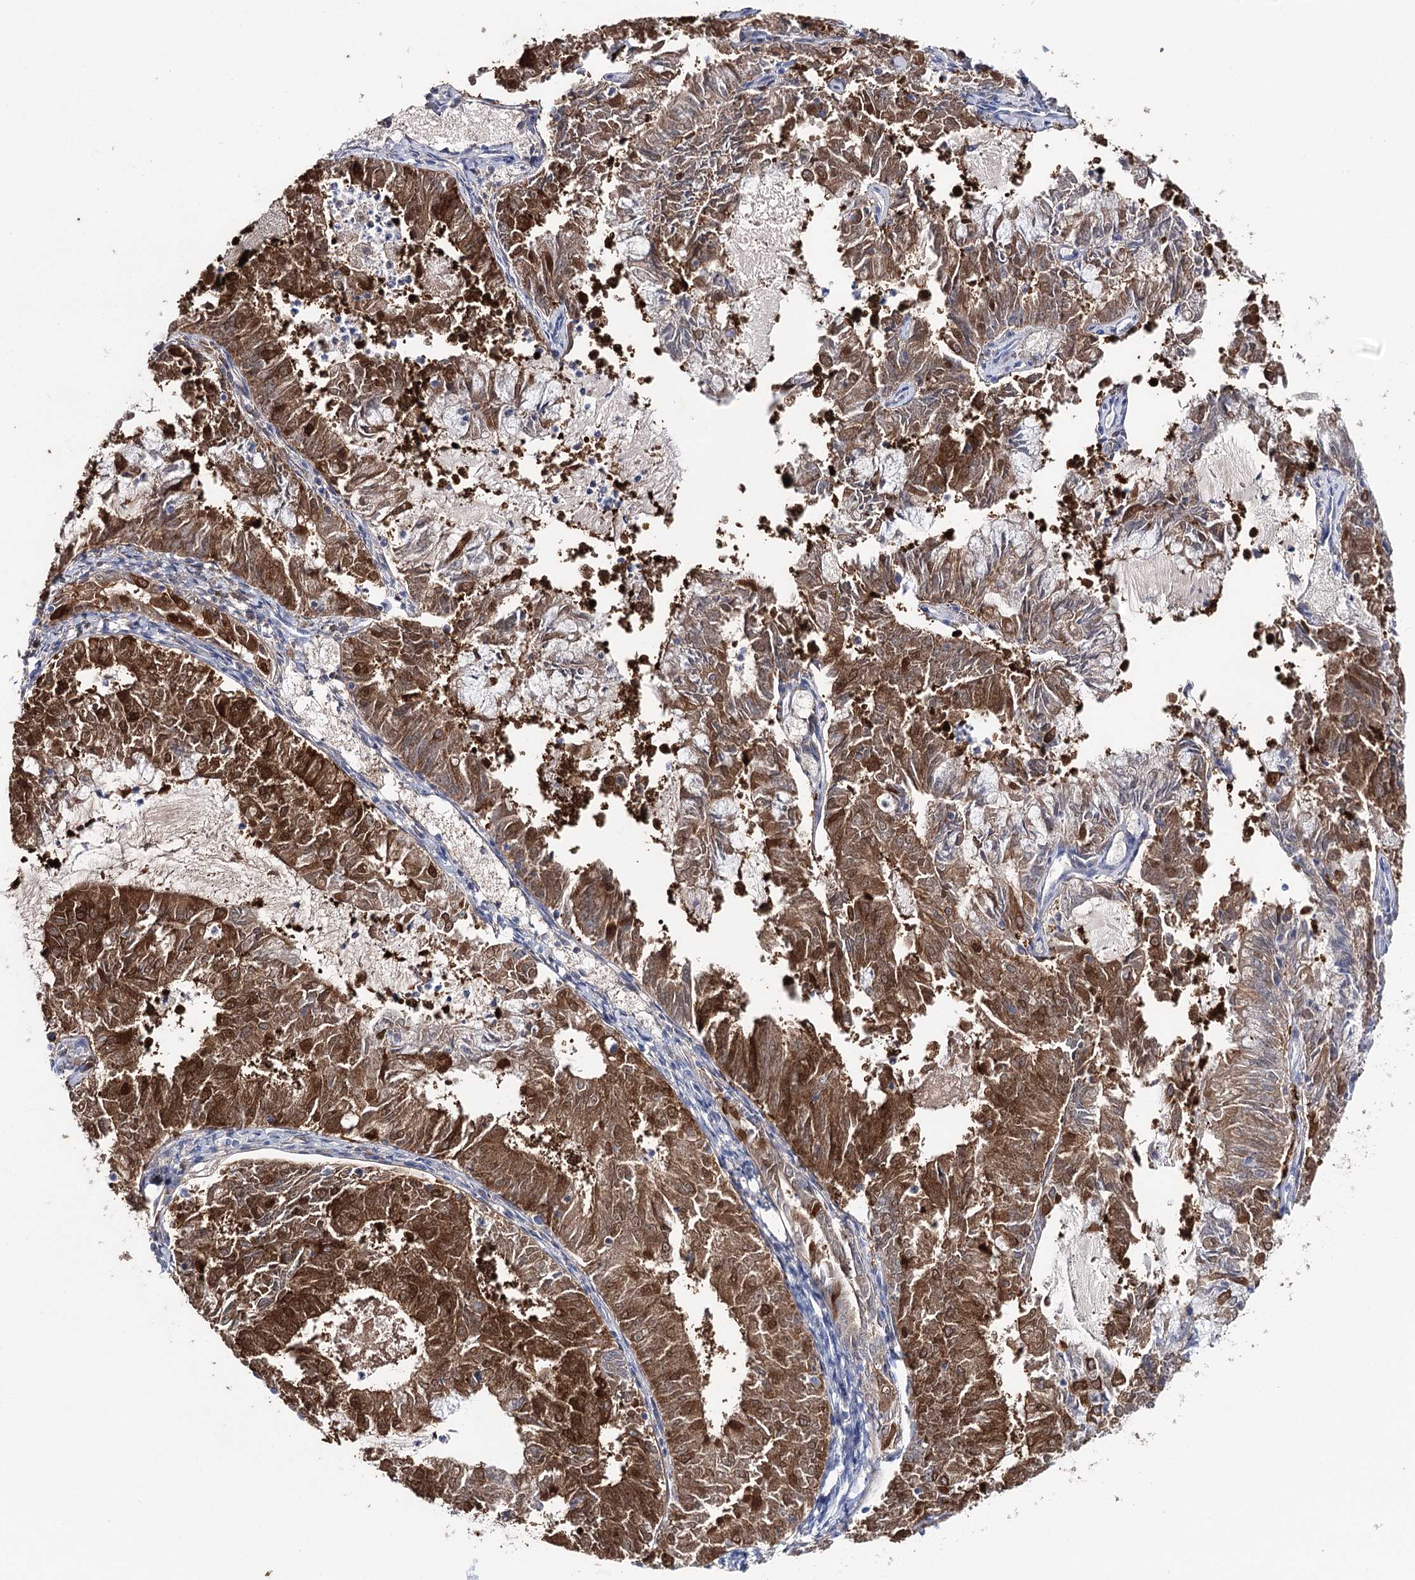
{"staining": {"intensity": "strong", "quantity": ">75%", "location": "cytoplasmic/membranous,nuclear"}, "tissue": "endometrial cancer", "cell_type": "Tumor cells", "image_type": "cancer", "snomed": [{"axis": "morphology", "description": "Adenocarcinoma, NOS"}, {"axis": "topography", "description": "Endometrium"}], "caption": "Immunohistochemical staining of human endometrial adenocarcinoma demonstrates high levels of strong cytoplasmic/membranous and nuclear expression in approximately >75% of tumor cells.", "gene": "UGDH", "patient": {"sex": "female", "age": 57}}